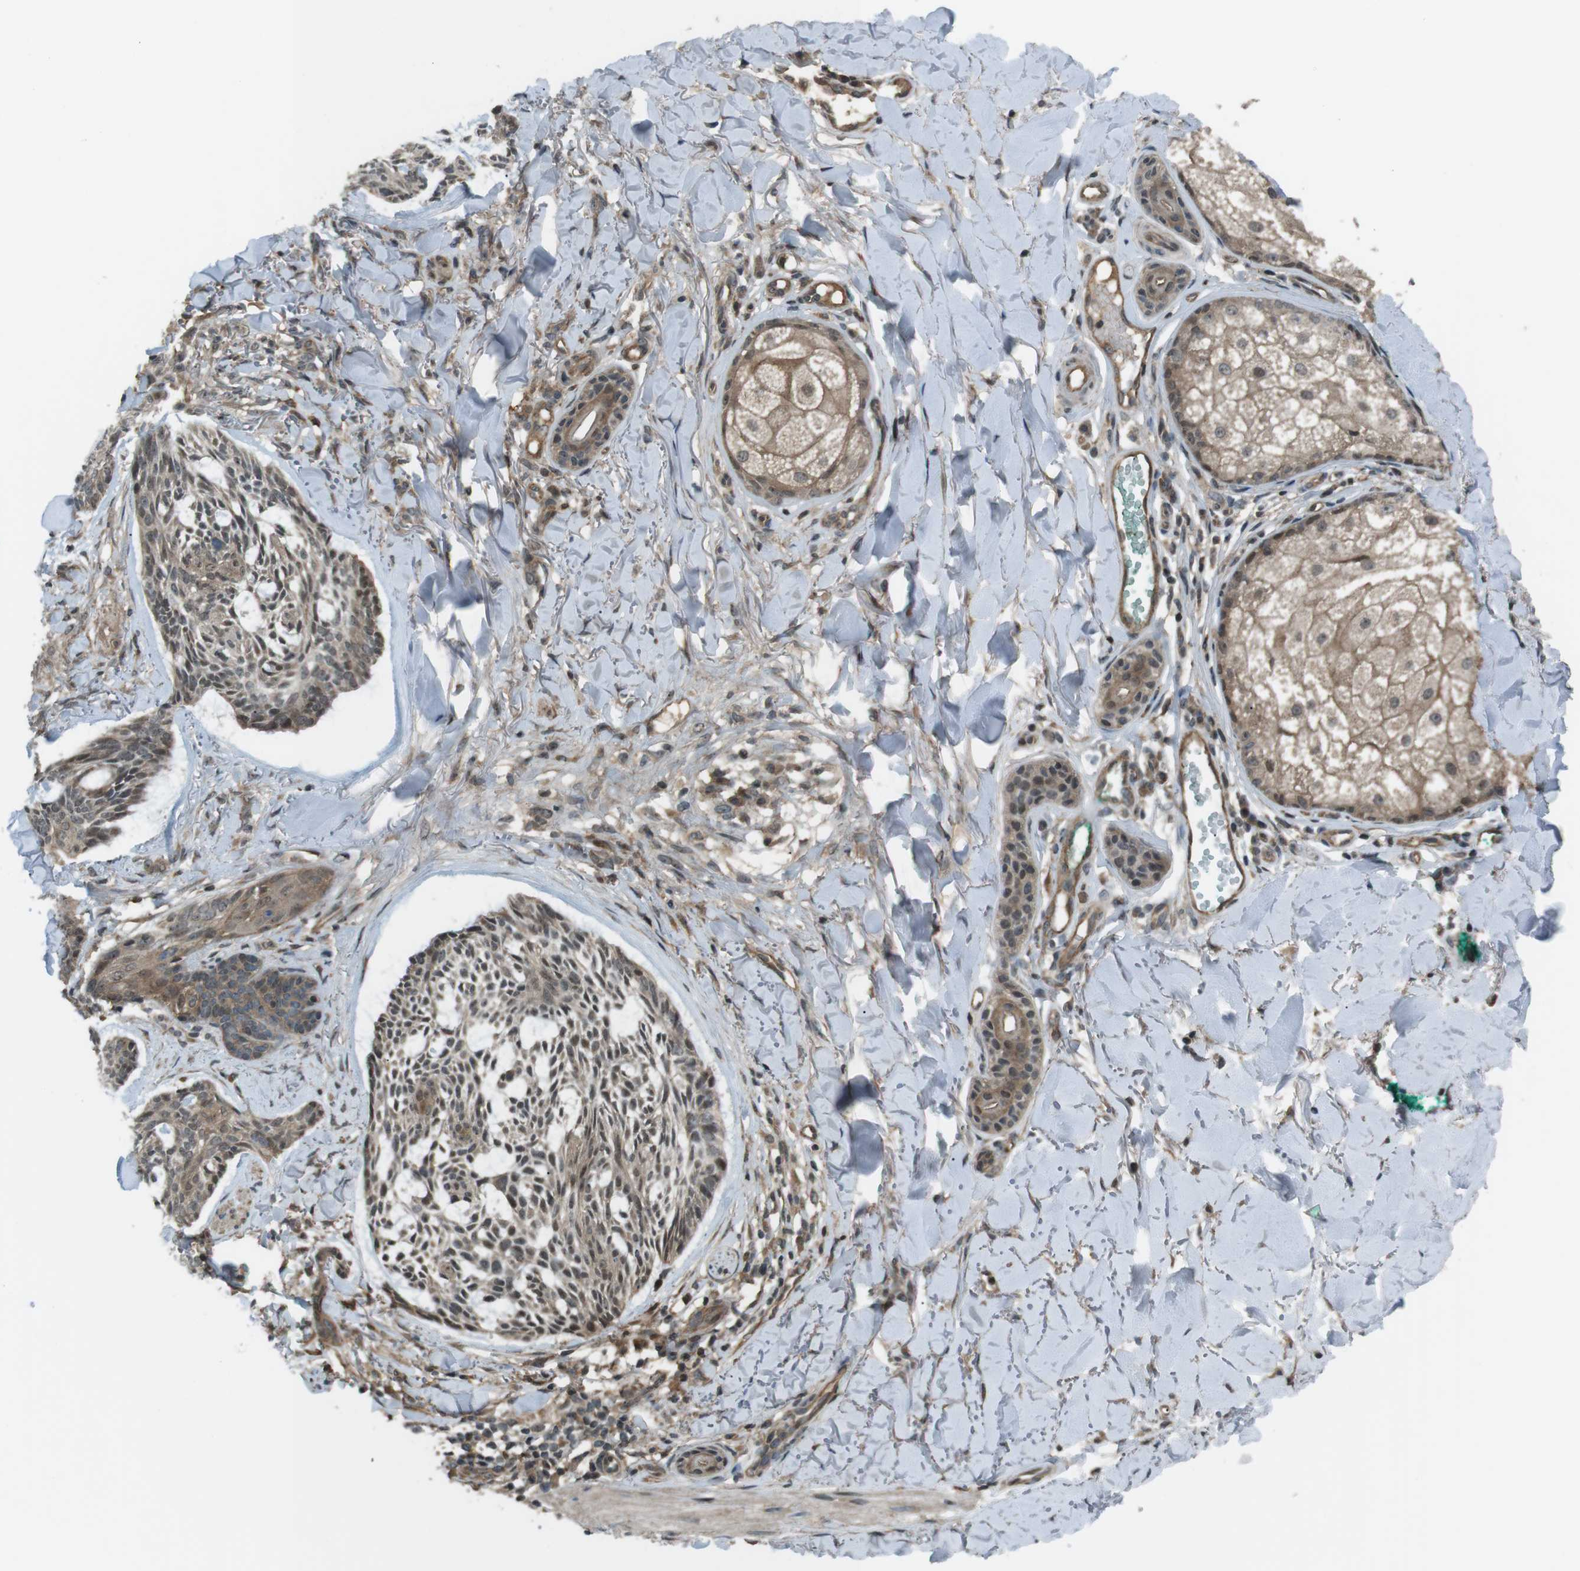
{"staining": {"intensity": "moderate", "quantity": ">75%", "location": "cytoplasmic/membranous,nuclear"}, "tissue": "skin cancer", "cell_type": "Tumor cells", "image_type": "cancer", "snomed": [{"axis": "morphology", "description": "Basal cell carcinoma"}, {"axis": "topography", "description": "Skin"}], "caption": "Immunohistochemical staining of human skin basal cell carcinoma displays medium levels of moderate cytoplasmic/membranous and nuclear positivity in about >75% of tumor cells.", "gene": "TIAM2", "patient": {"sex": "male", "age": 43}}